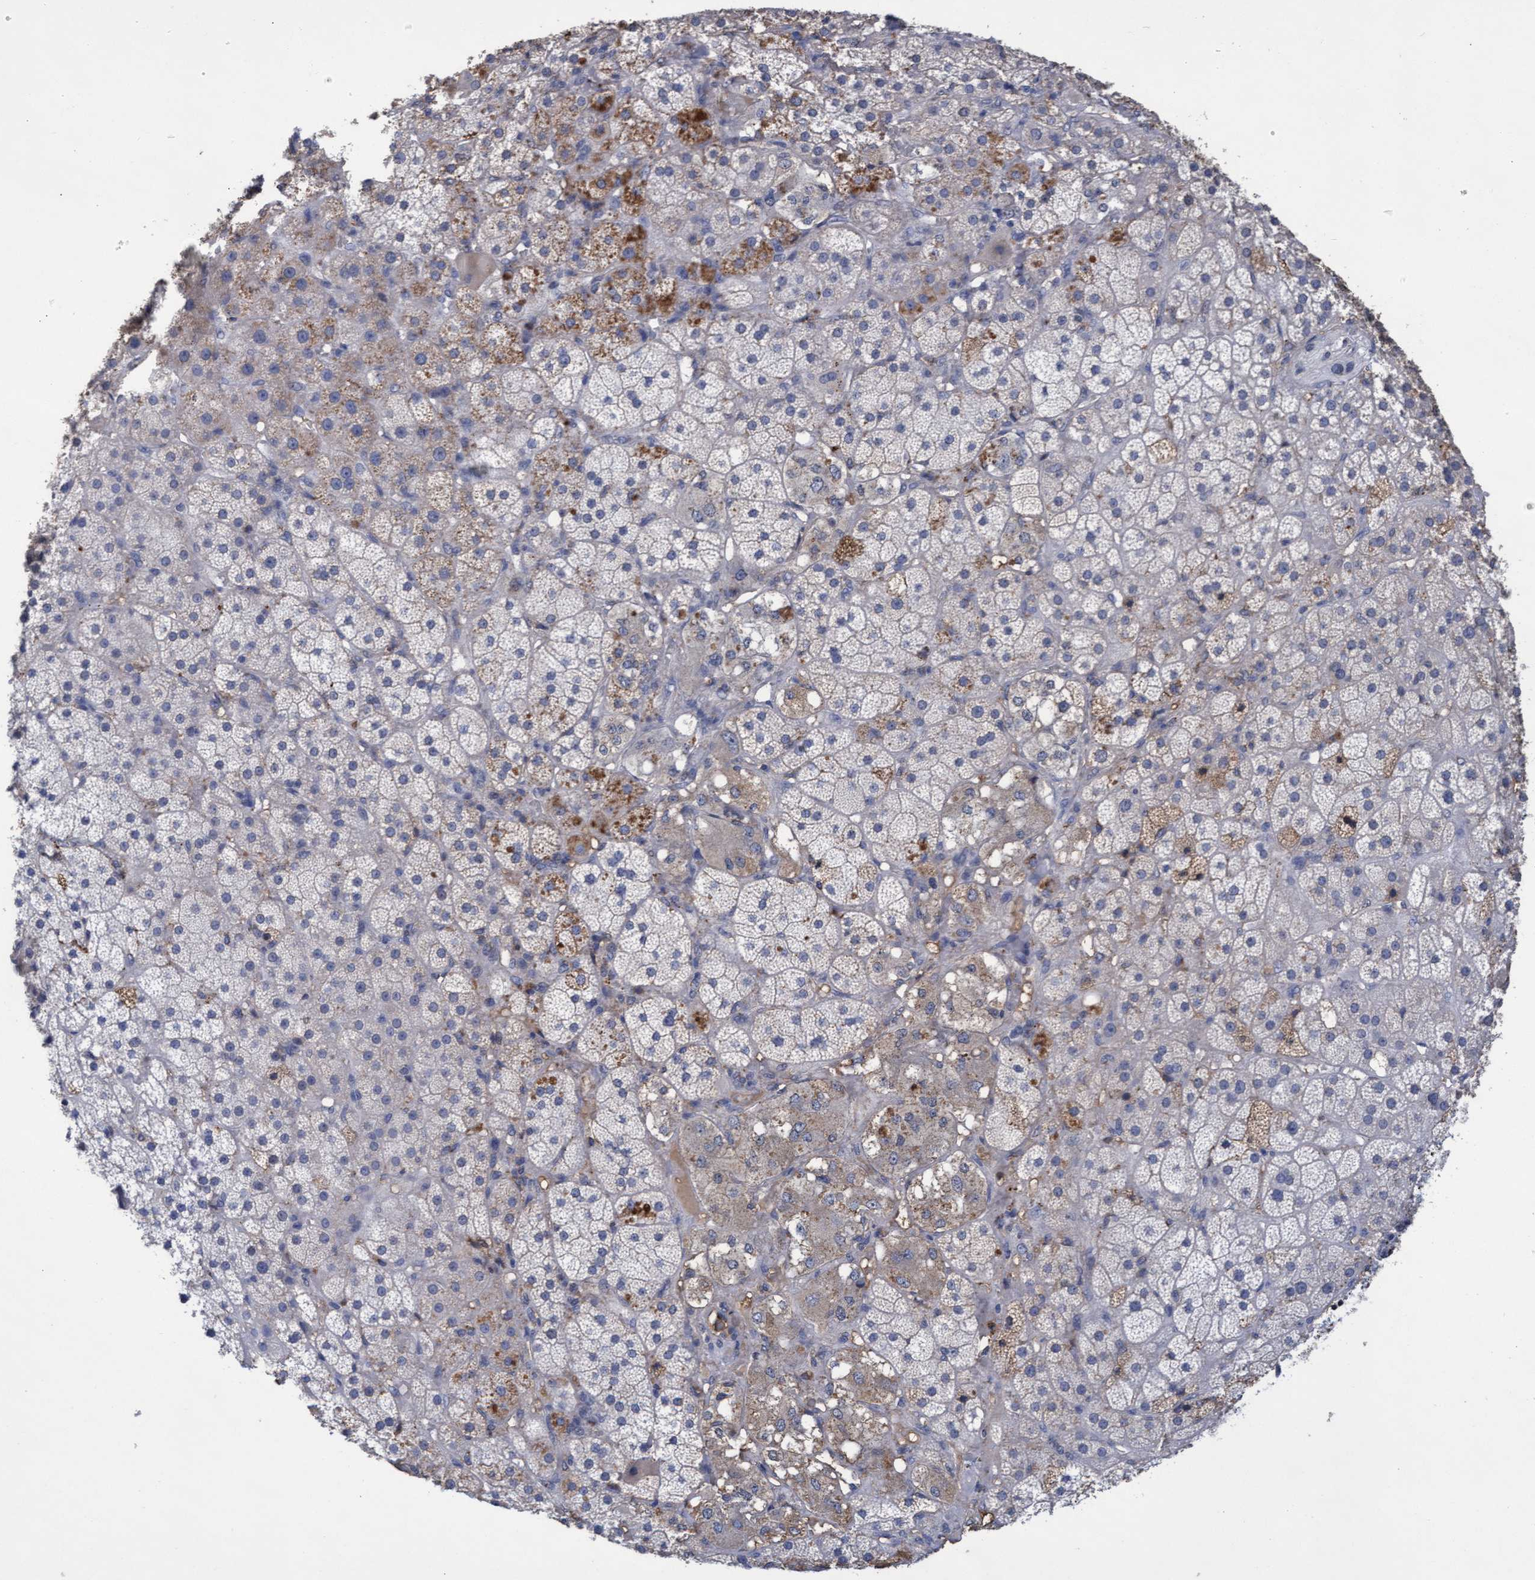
{"staining": {"intensity": "moderate", "quantity": "<25%", "location": "cytoplasmic/membranous"}, "tissue": "adrenal gland", "cell_type": "Glandular cells", "image_type": "normal", "snomed": [{"axis": "morphology", "description": "Normal tissue, NOS"}, {"axis": "topography", "description": "Adrenal gland"}], "caption": "Immunohistochemical staining of normal adrenal gland demonstrates low levels of moderate cytoplasmic/membranous expression in approximately <25% of glandular cells. The staining was performed using DAB (3,3'-diaminobenzidine), with brown indicating positive protein expression. Nuclei are stained blue with hematoxylin.", "gene": "GPR39", "patient": {"sex": "male", "age": 57}}